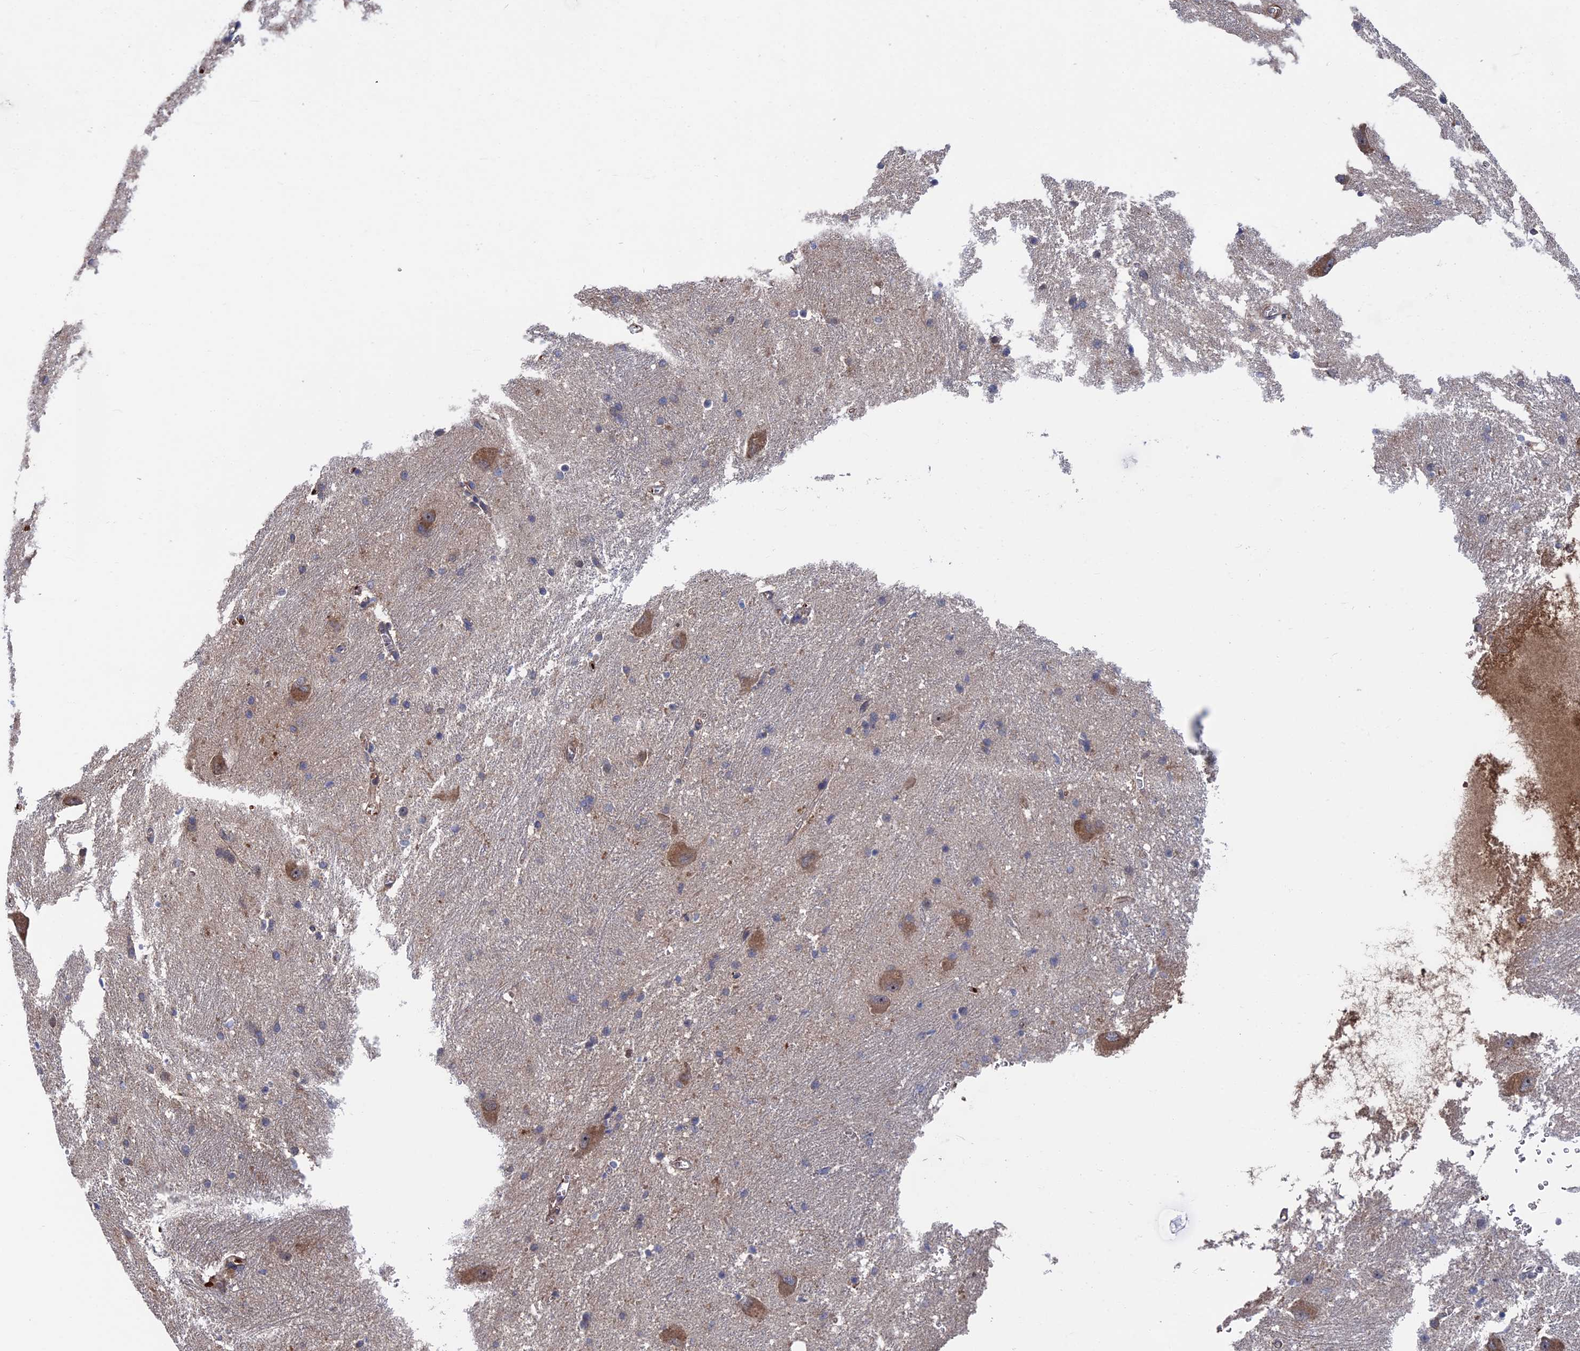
{"staining": {"intensity": "moderate", "quantity": "<25%", "location": "cytoplasmic/membranous"}, "tissue": "caudate", "cell_type": "Glial cells", "image_type": "normal", "snomed": [{"axis": "morphology", "description": "Normal tissue, NOS"}, {"axis": "topography", "description": "Lateral ventricle wall"}], "caption": "An immunohistochemistry (IHC) photomicrograph of unremarkable tissue is shown. Protein staining in brown shows moderate cytoplasmic/membranous positivity in caudate within glial cells. (Brightfield microscopy of DAB IHC at high magnification).", "gene": "EXOSC9", "patient": {"sex": "male", "age": 37}}